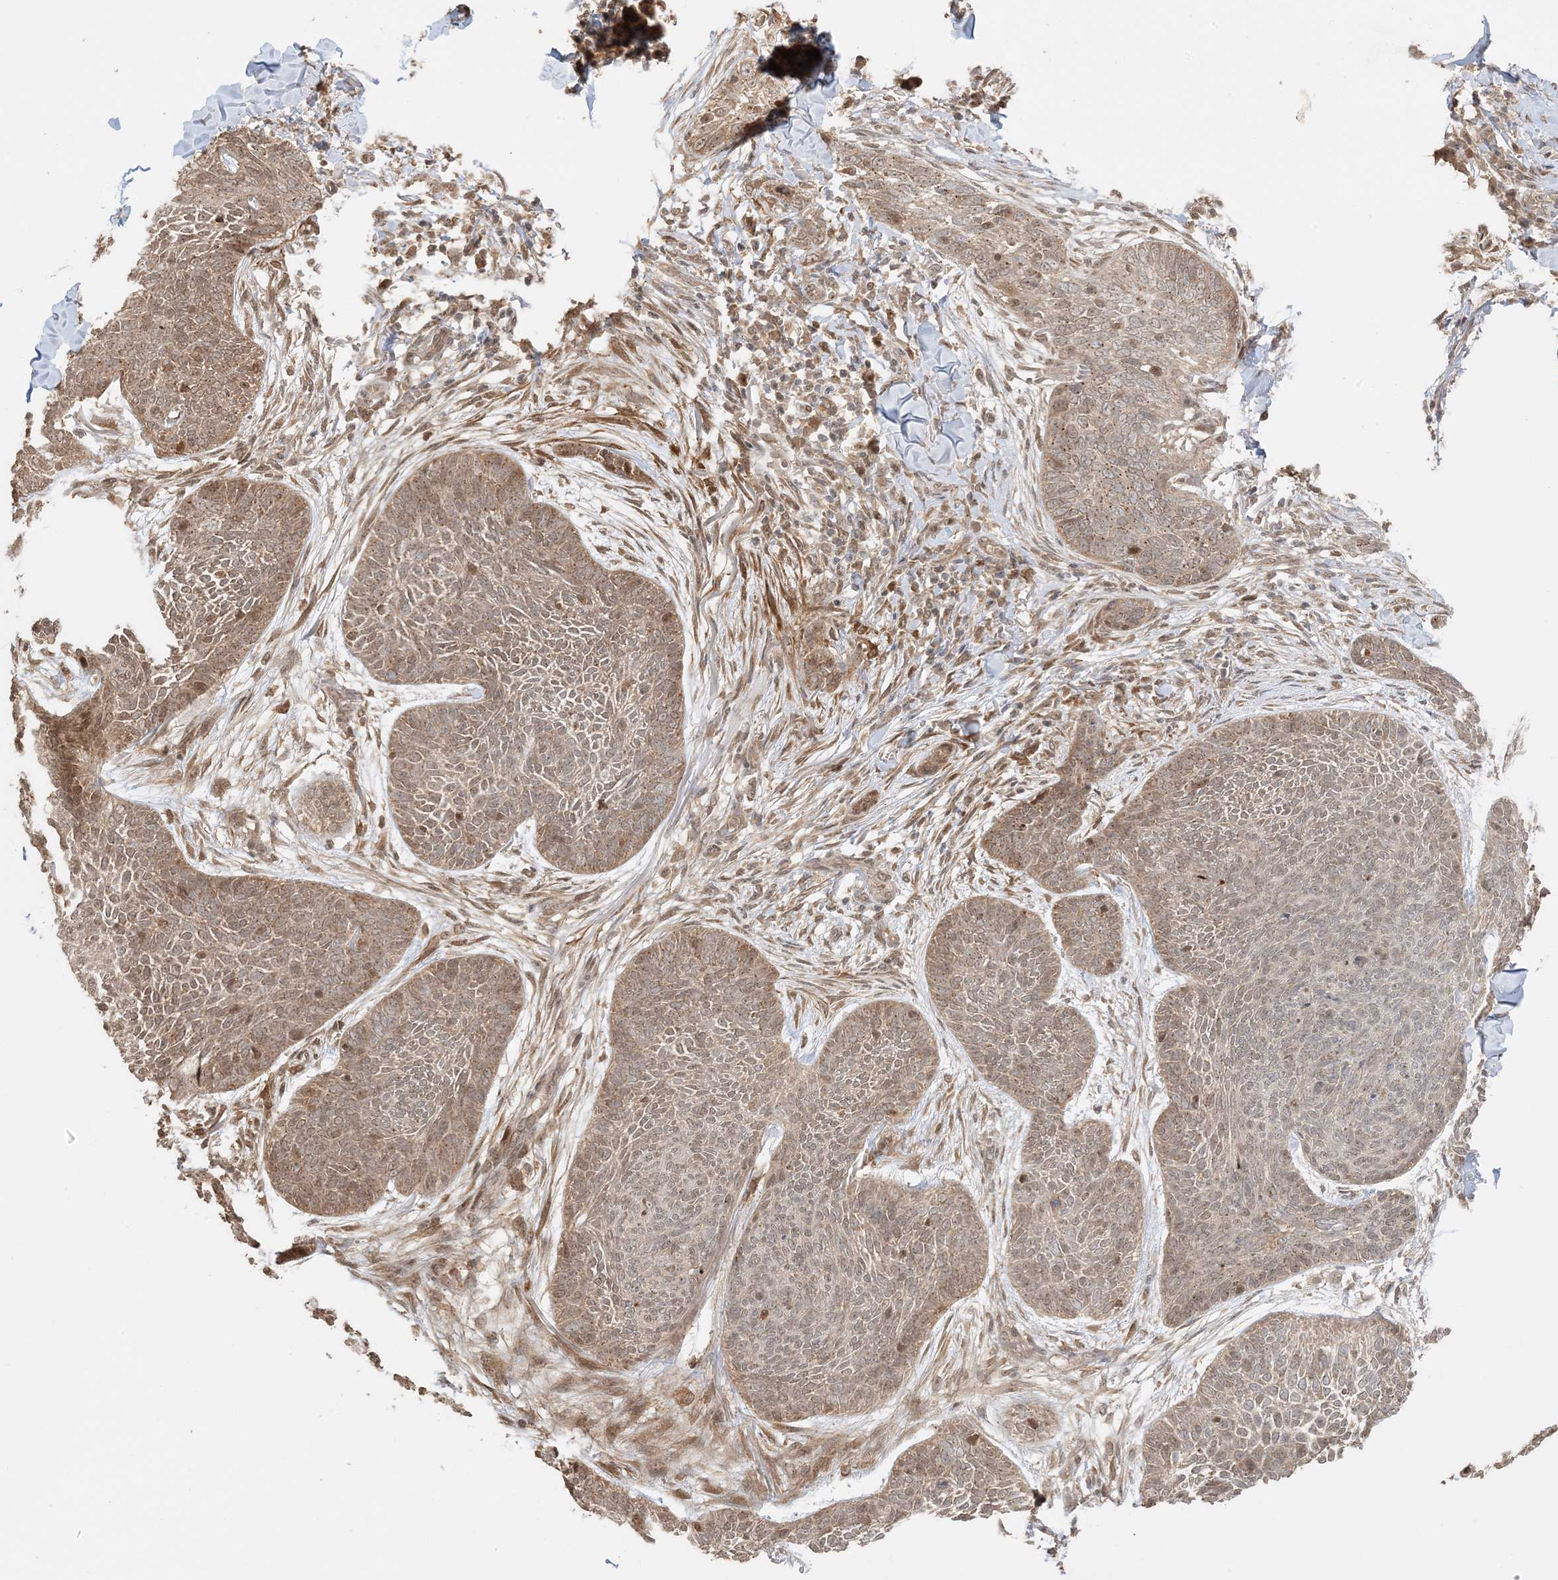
{"staining": {"intensity": "moderate", "quantity": ">75%", "location": "cytoplasmic/membranous"}, "tissue": "skin cancer", "cell_type": "Tumor cells", "image_type": "cancer", "snomed": [{"axis": "morphology", "description": "Basal cell carcinoma"}, {"axis": "topography", "description": "Skin"}], "caption": "Protein analysis of basal cell carcinoma (skin) tissue exhibits moderate cytoplasmic/membranous expression in approximately >75% of tumor cells. (brown staining indicates protein expression, while blue staining denotes nuclei).", "gene": "ZBTB41", "patient": {"sex": "male", "age": 85}}